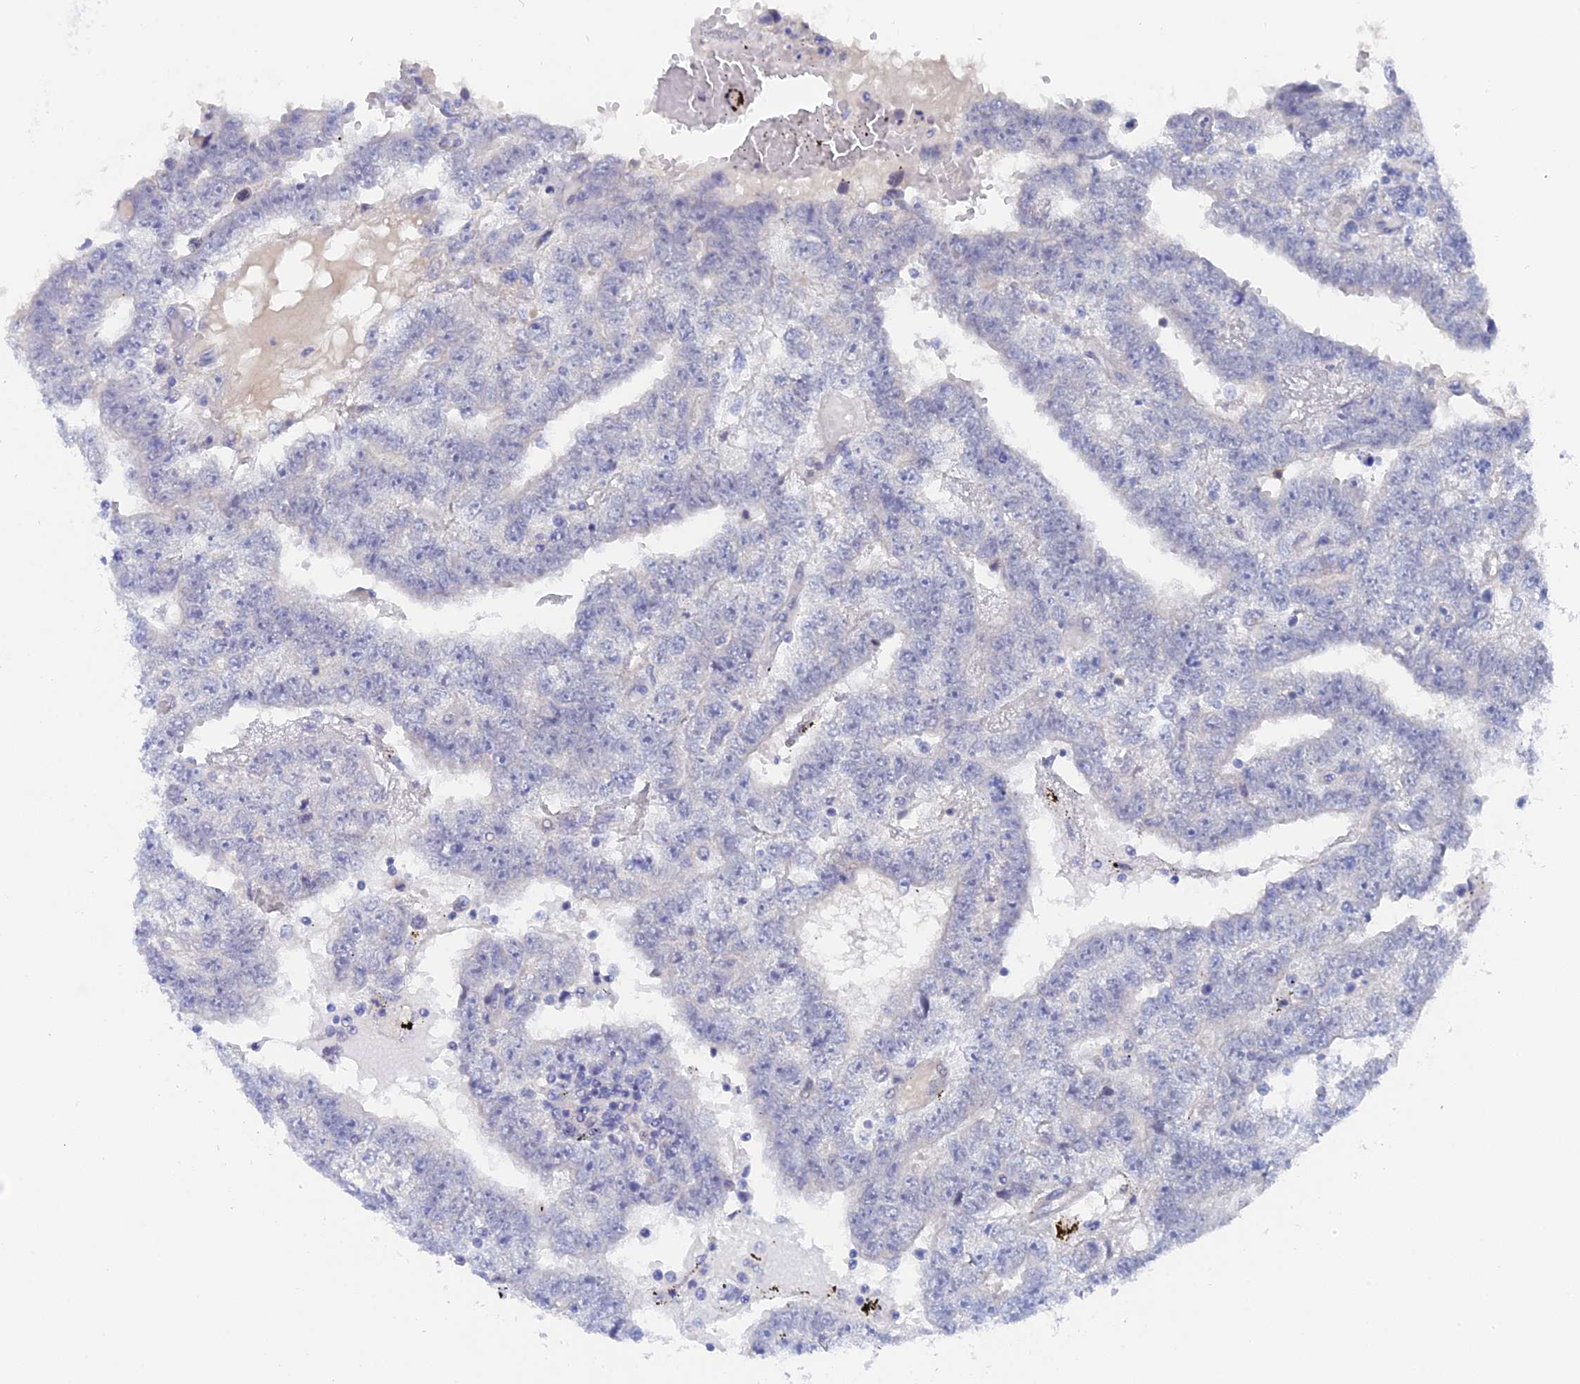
{"staining": {"intensity": "negative", "quantity": "none", "location": "none"}, "tissue": "testis cancer", "cell_type": "Tumor cells", "image_type": "cancer", "snomed": [{"axis": "morphology", "description": "Carcinoma, Embryonal, NOS"}, {"axis": "topography", "description": "Testis"}], "caption": "Human testis embryonal carcinoma stained for a protein using IHC shows no expression in tumor cells.", "gene": "DACT3", "patient": {"sex": "male", "age": 25}}